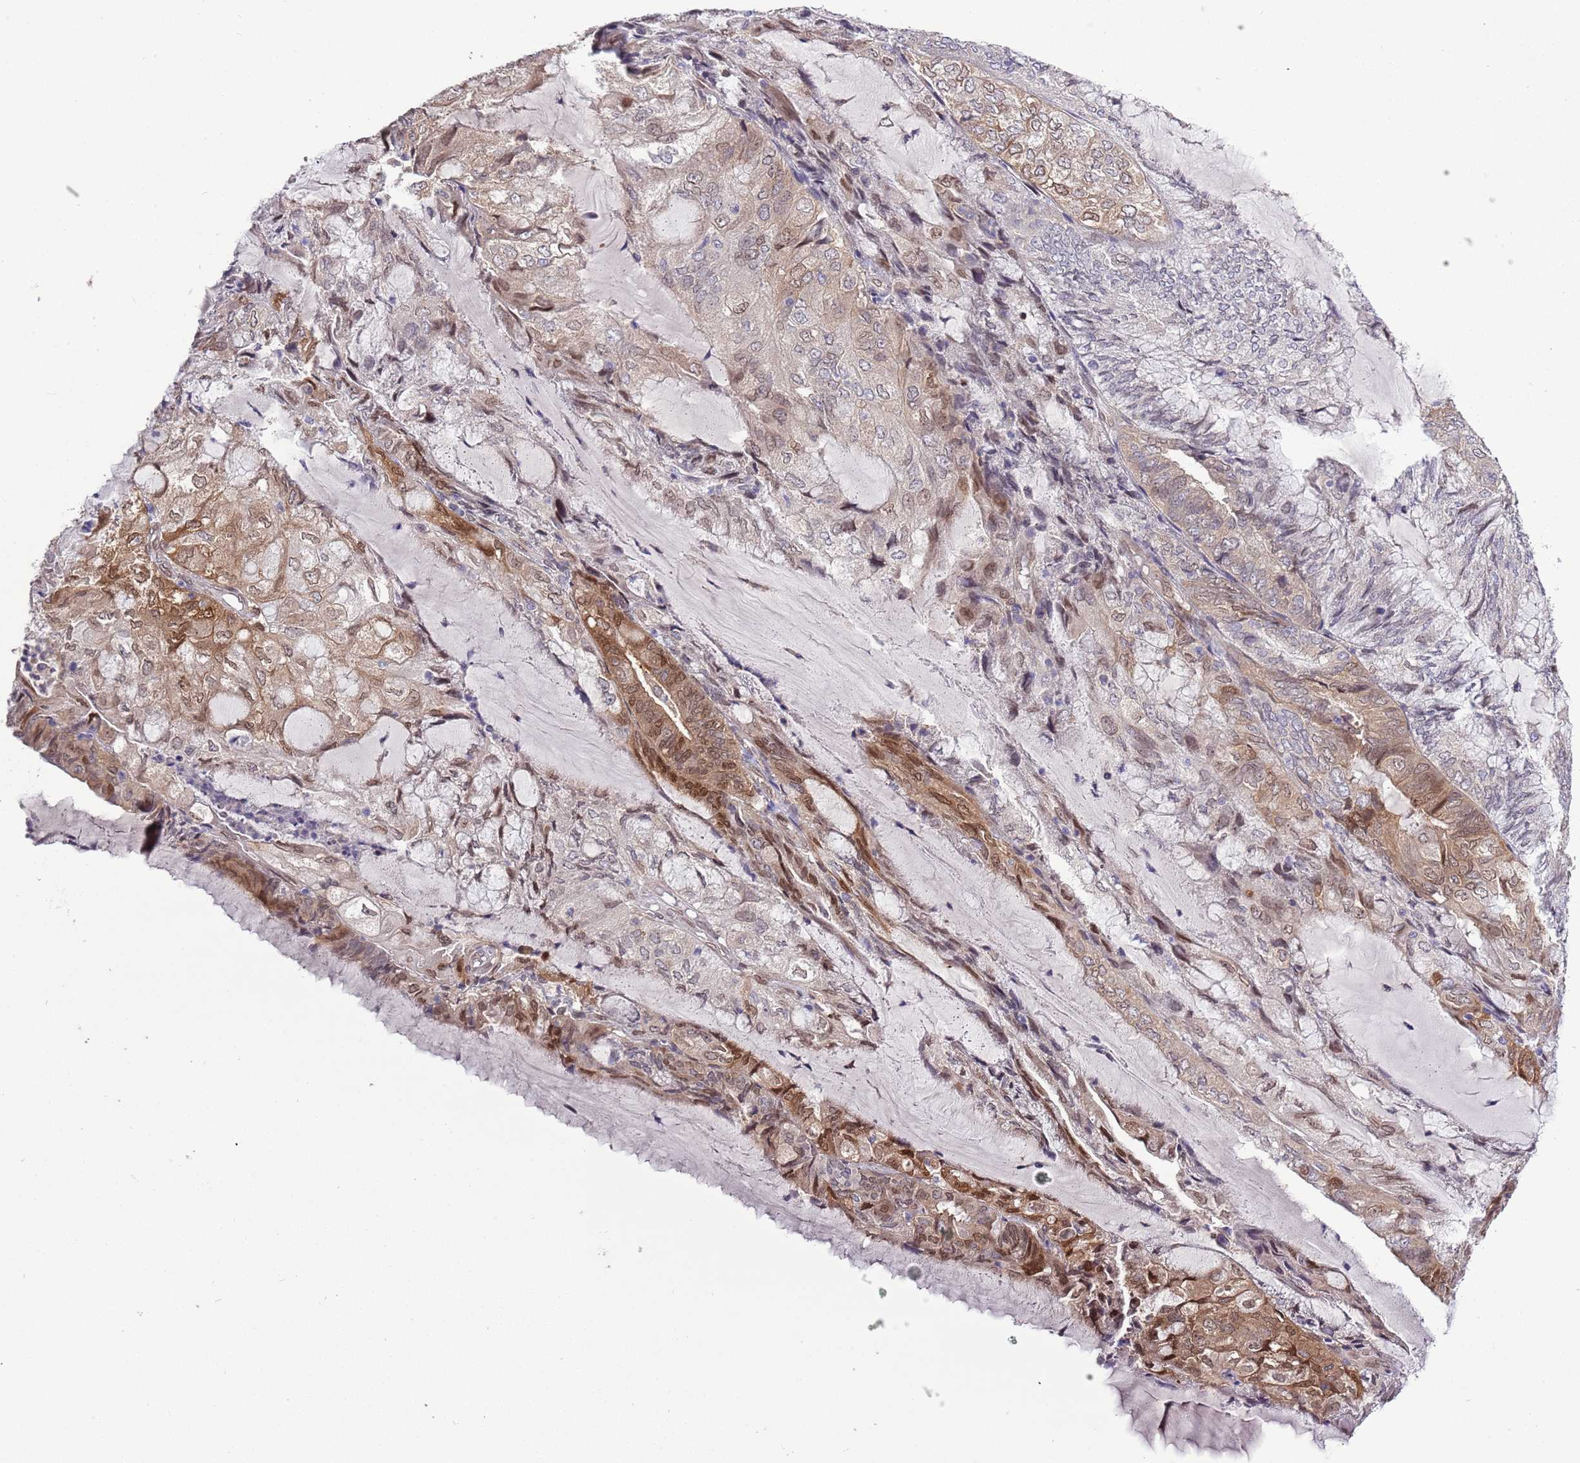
{"staining": {"intensity": "moderate", "quantity": "25%-75%", "location": "cytoplasmic/membranous,nuclear"}, "tissue": "endometrial cancer", "cell_type": "Tumor cells", "image_type": "cancer", "snomed": [{"axis": "morphology", "description": "Adenocarcinoma, NOS"}, {"axis": "topography", "description": "Endometrium"}], "caption": "Protein expression analysis of endometrial cancer (adenocarcinoma) shows moderate cytoplasmic/membranous and nuclear positivity in about 25%-75% of tumor cells. (Brightfield microscopy of DAB IHC at high magnification).", "gene": "ZNF665", "patient": {"sex": "female", "age": 81}}